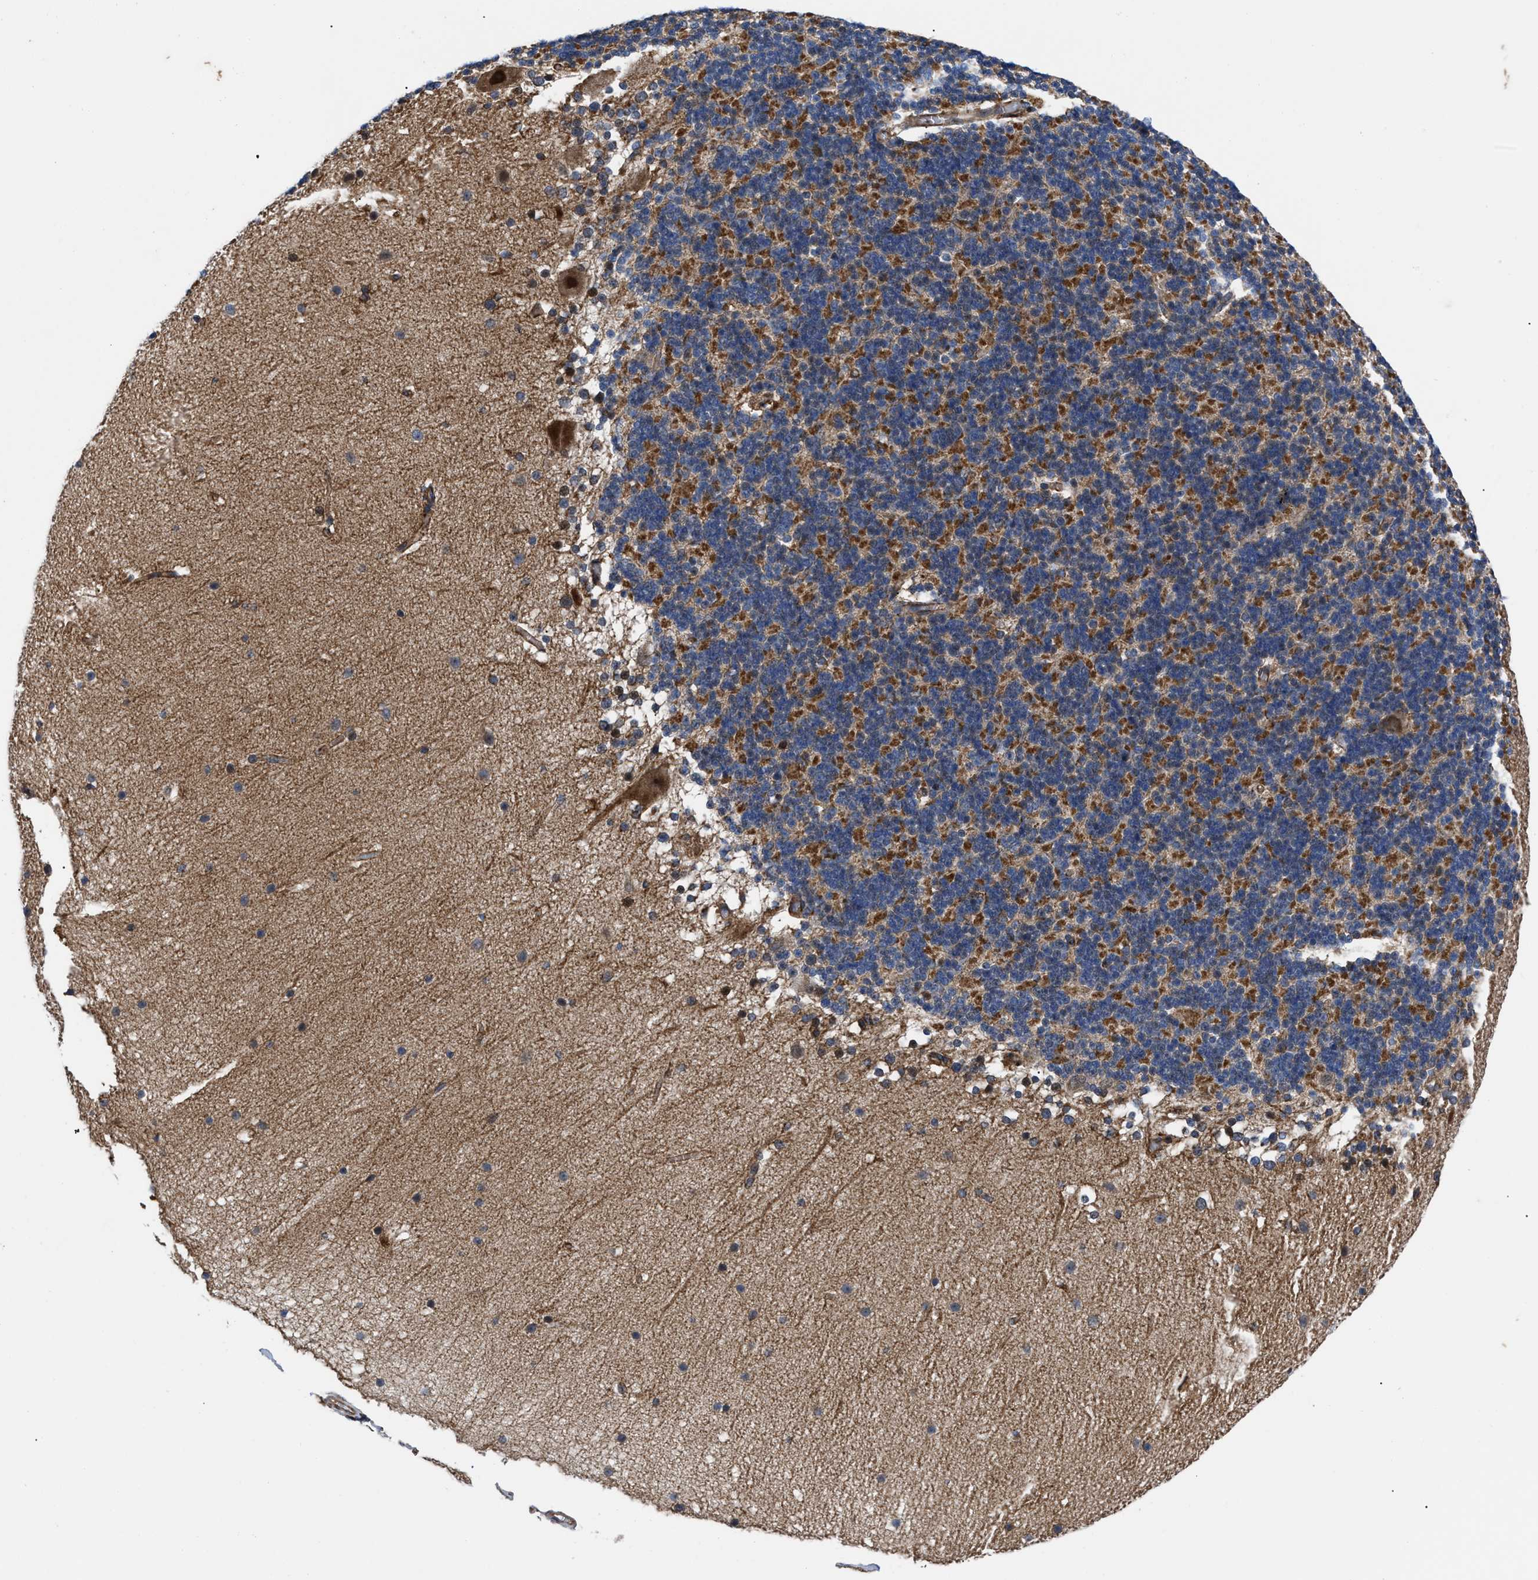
{"staining": {"intensity": "moderate", "quantity": "25%-75%", "location": "cytoplasmic/membranous"}, "tissue": "cerebellum", "cell_type": "Cells in granular layer", "image_type": "normal", "snomed": [{"axis": "morphology", "description": "Normal tissue, NOS"}, {"axis": "topography", "description": "Cerebellum"}], "caption": "A histopathology image of human cerebellum stained for a protein shows moderate cytoplasmic/membranous brown staining in cells in granular layer. The staining was performed using DAB, with brown indicating positive protein expression. Nuclei are stained blue with hematoxylin.", "gene": "SPAST", "patient": {"sex": "female", "age": 19}}